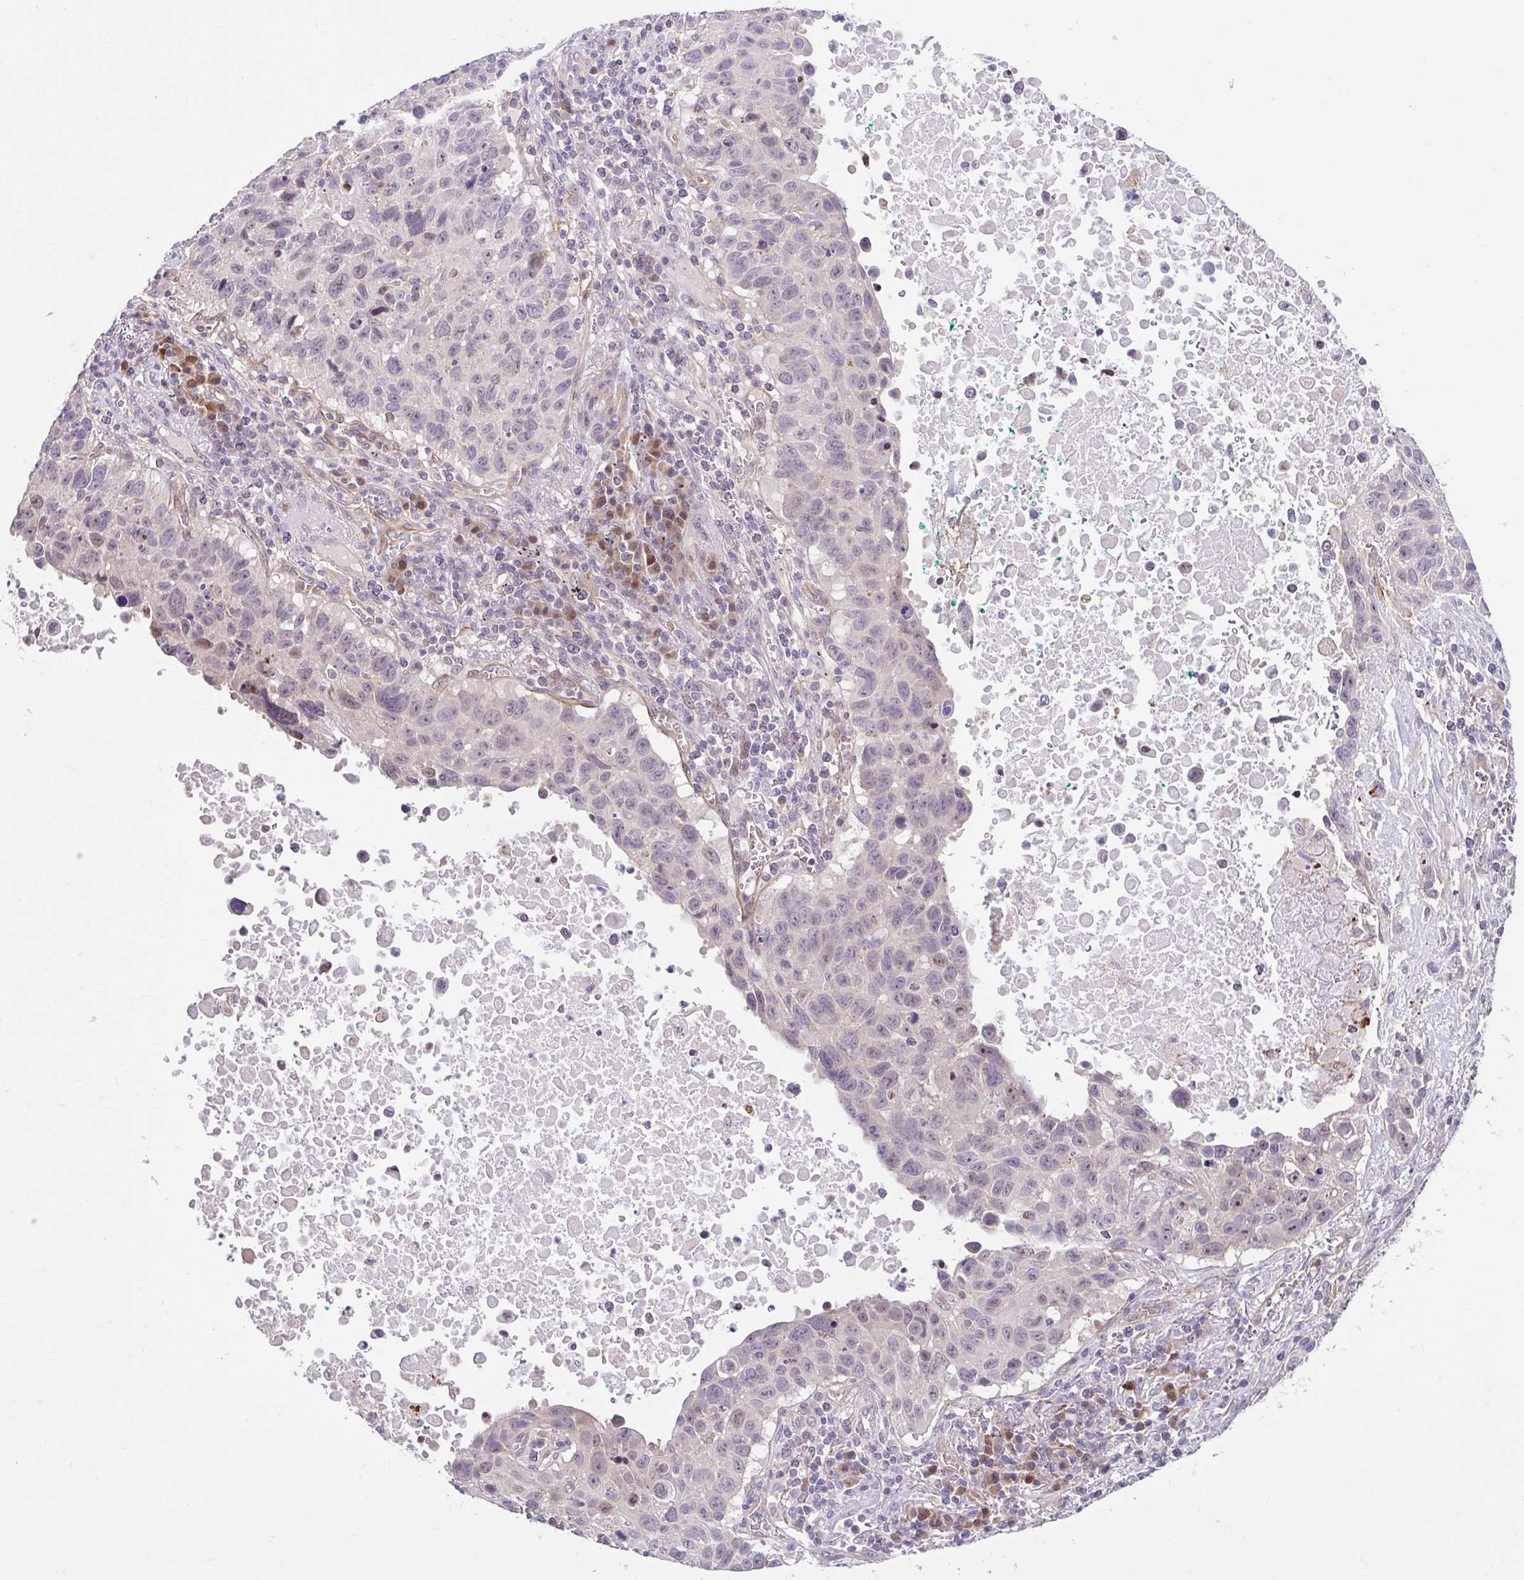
{"staining": {"intensity": "weak", "quantity": "<25%", "location": "nuclear"}, "tissue": "lung cancer", "cell_type": "Tumor cells", "image_type": "cancer", "snomed": [{"axis": "morphology", "description": "Squamous cell carcinoma, NOS"}, {"axis": "topography", "description": "Lung"}], "caption": "A high-resolution image shows immunohistochemistry (IHC) staining of lung cancer, which reveals no significant positivity in tumor cells. (DAB (3,3'-diaminobenzidine) immunohistochemistry with hematoxylin counter stain).", "gene": "NT5C1B", "patient": {"sex": "male", "age": 66}}